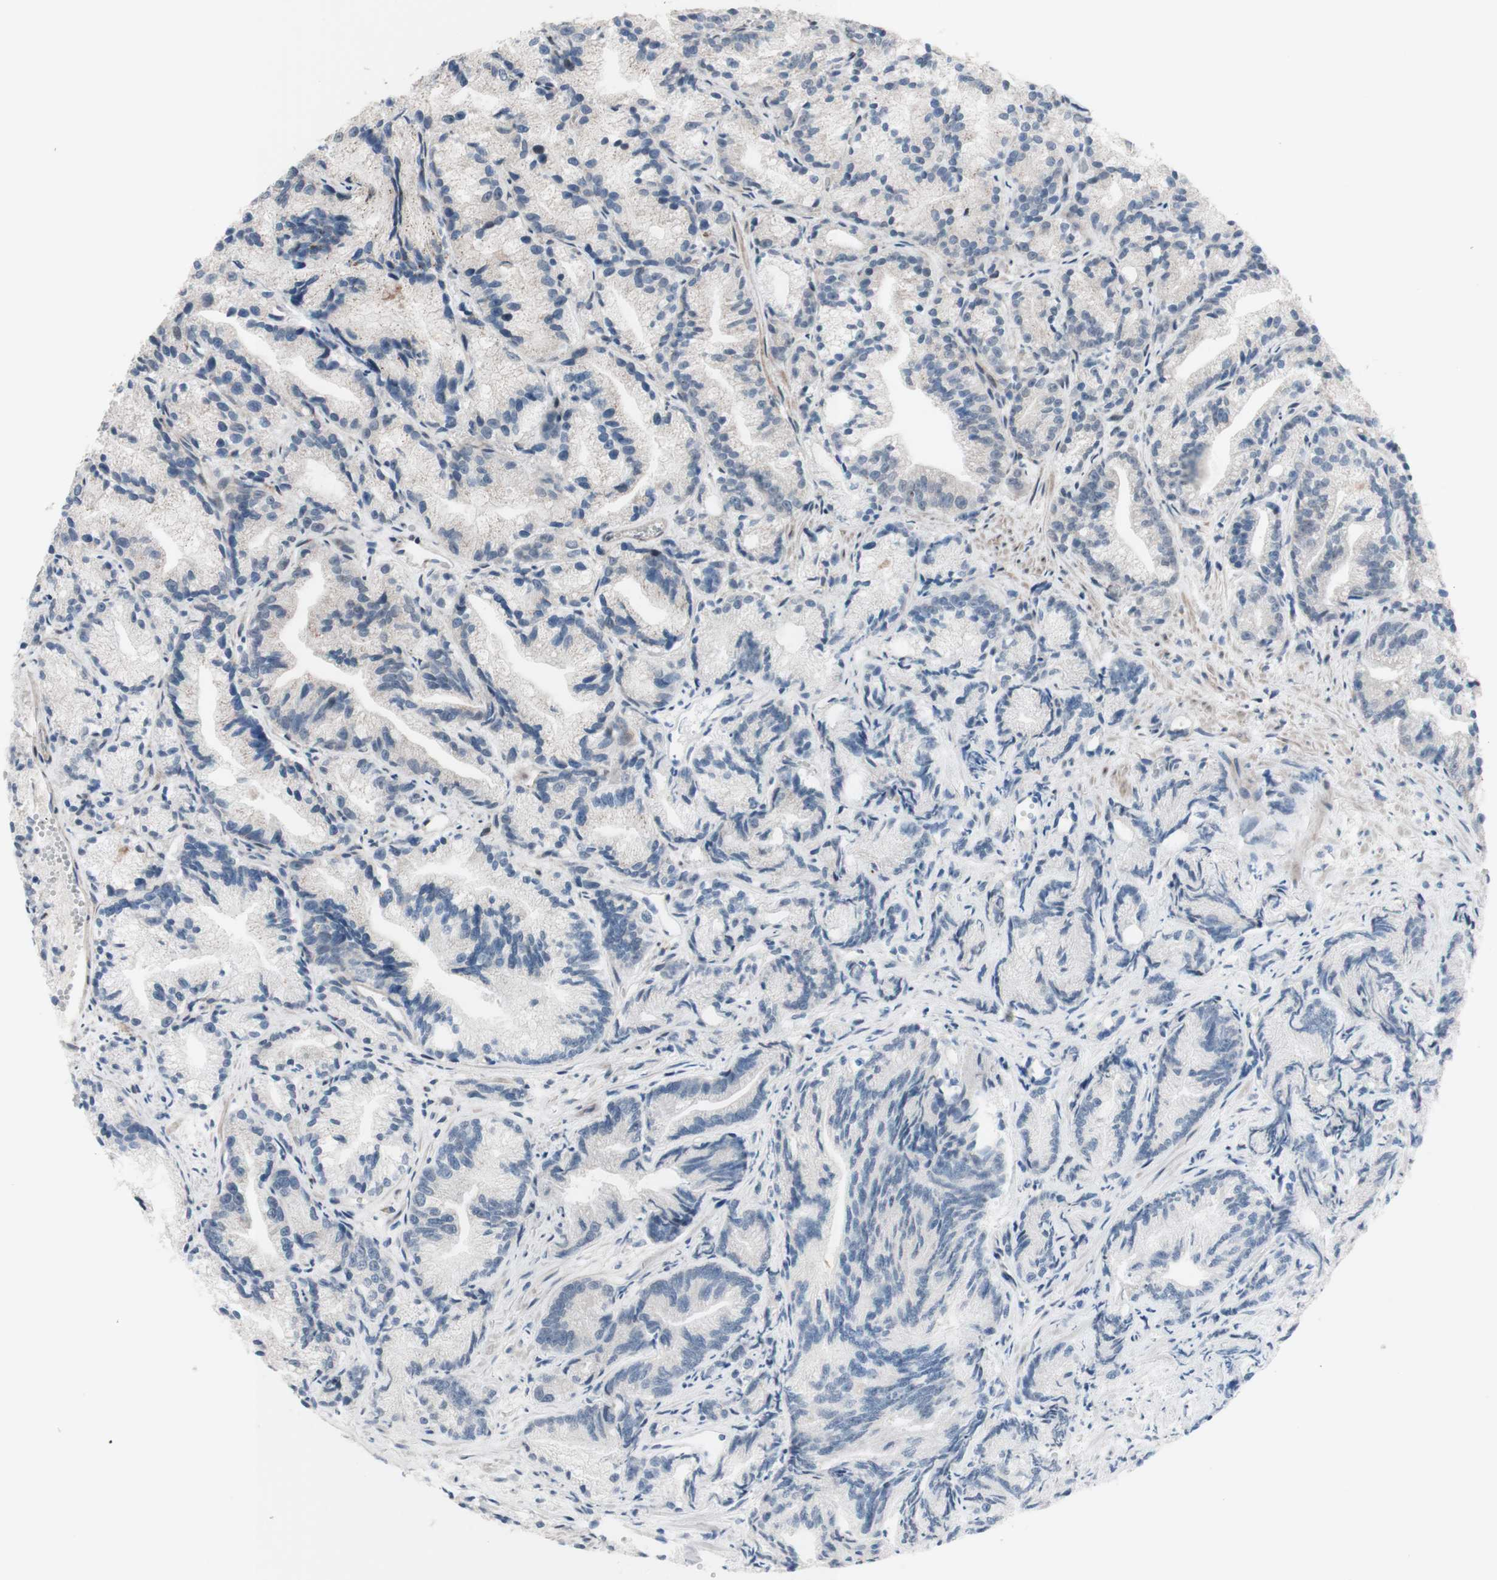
{"staining": {"intensity": "negative", "quantity": "none", "location": "none"}, "tissue": "prostate cancer", "cell_type": "Tumor cells", "image_type": "cancer", "snomed": [{"axis": "morphology", "description": "Adenocarcinoma, Low grade"}, {"axis": "topography", "description": "Prostate"}], "caption": "A micrograph of human prostate cancer (low-grade adenocarcinoma) is negative for staining in tumor cells. Nuclei are stained in blue.", "gene": "PHTF2", "patient": {"sex": "male", "age": 89}}